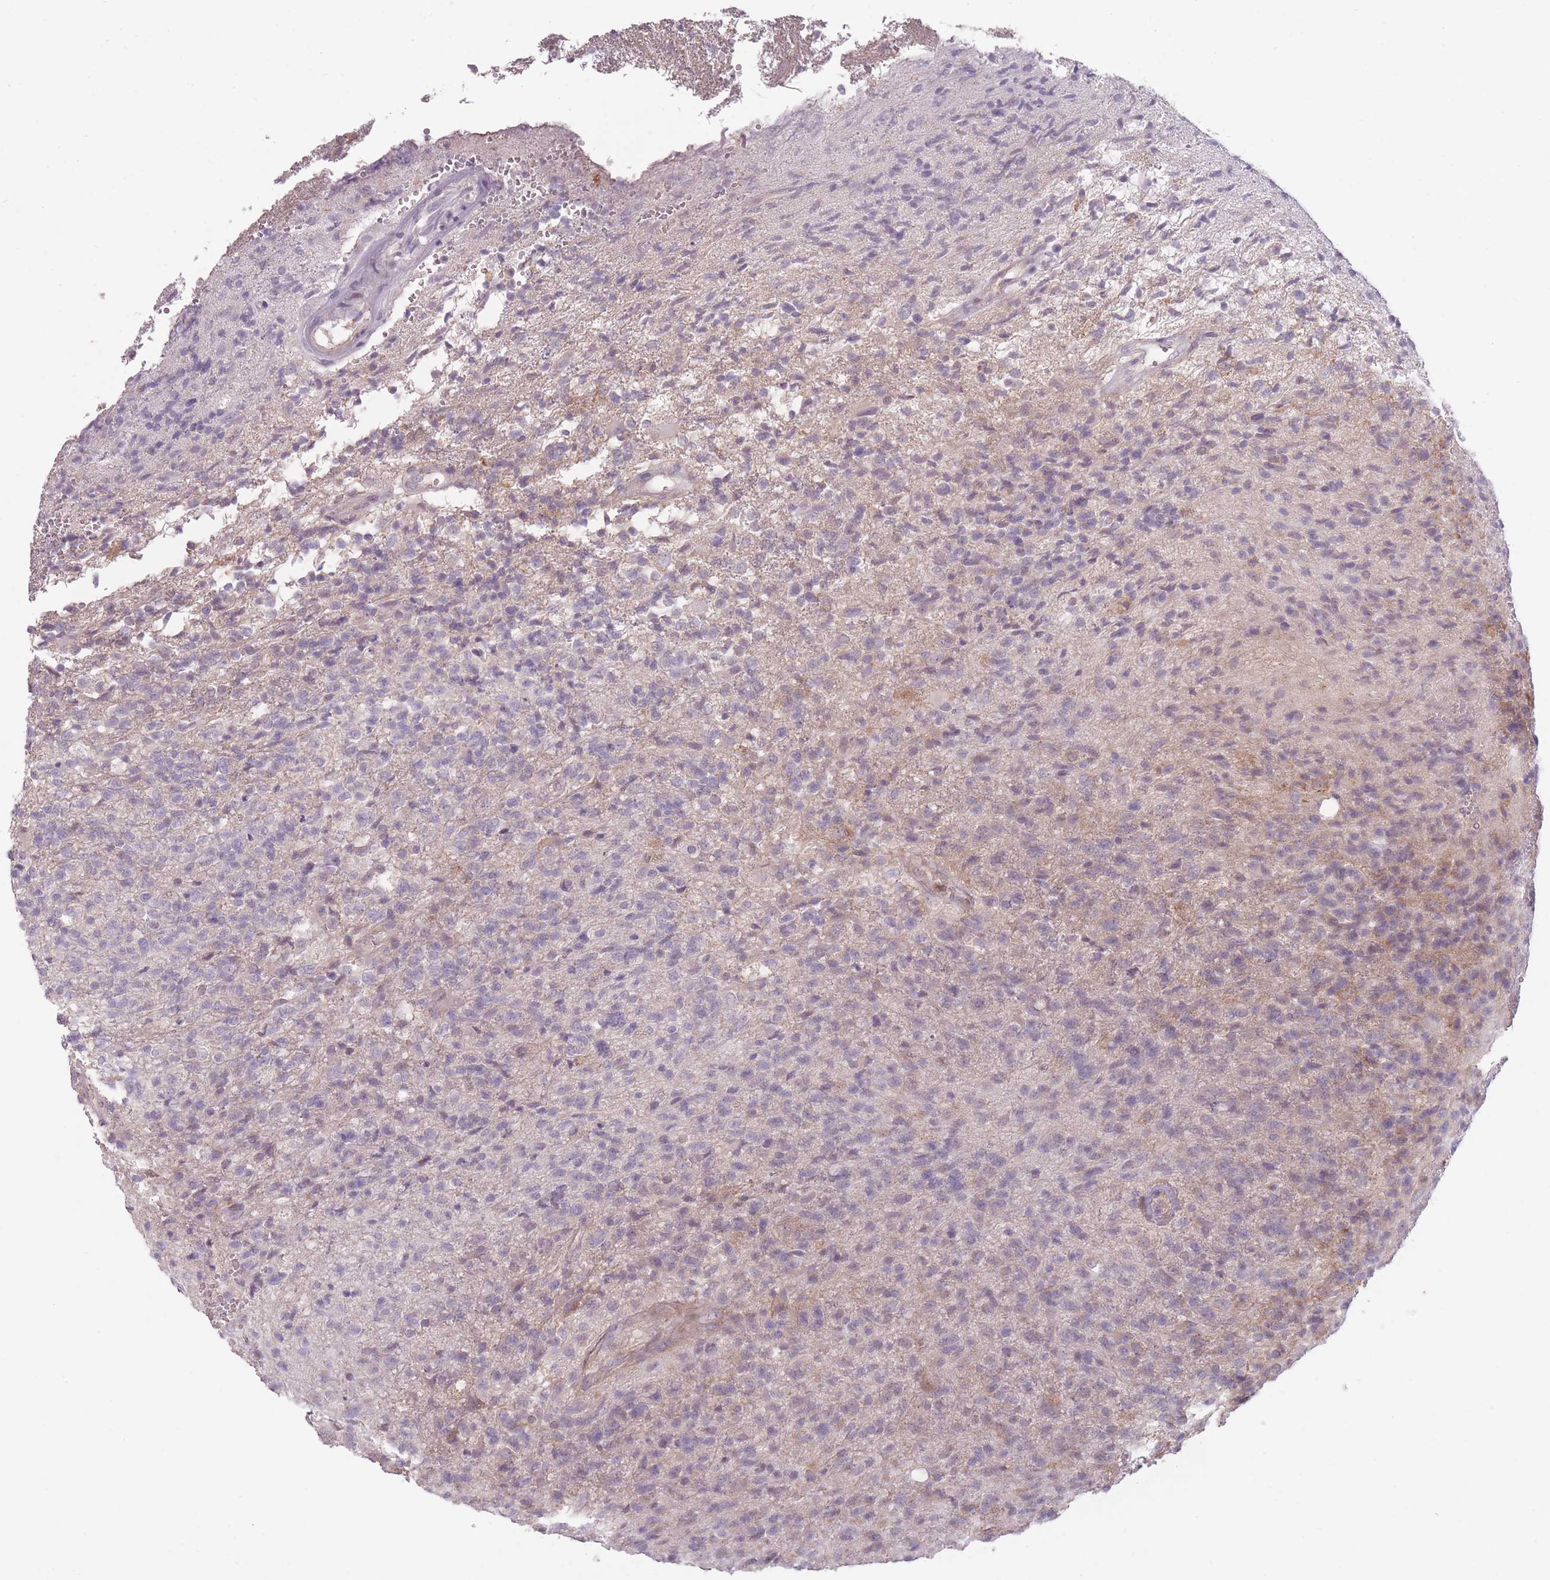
{"staining": {"intensity": "negative", "quantity": "none", "location": "none"}, "tissue": "glioma", "cell_type": "Tumor cells", "image_type": "cancer", "snomed": [{"axis": "morphology", "description": "Glioma, malignant, High grade"}, {"axis": "topography", "description": "Brain"}], "caption": "This is an immunohistochemistry image of human malignant glioma (high-grade). There is no staining in tumor cells.", "gene": "TET3", "patient": {"sex": "male", "age": 56}}